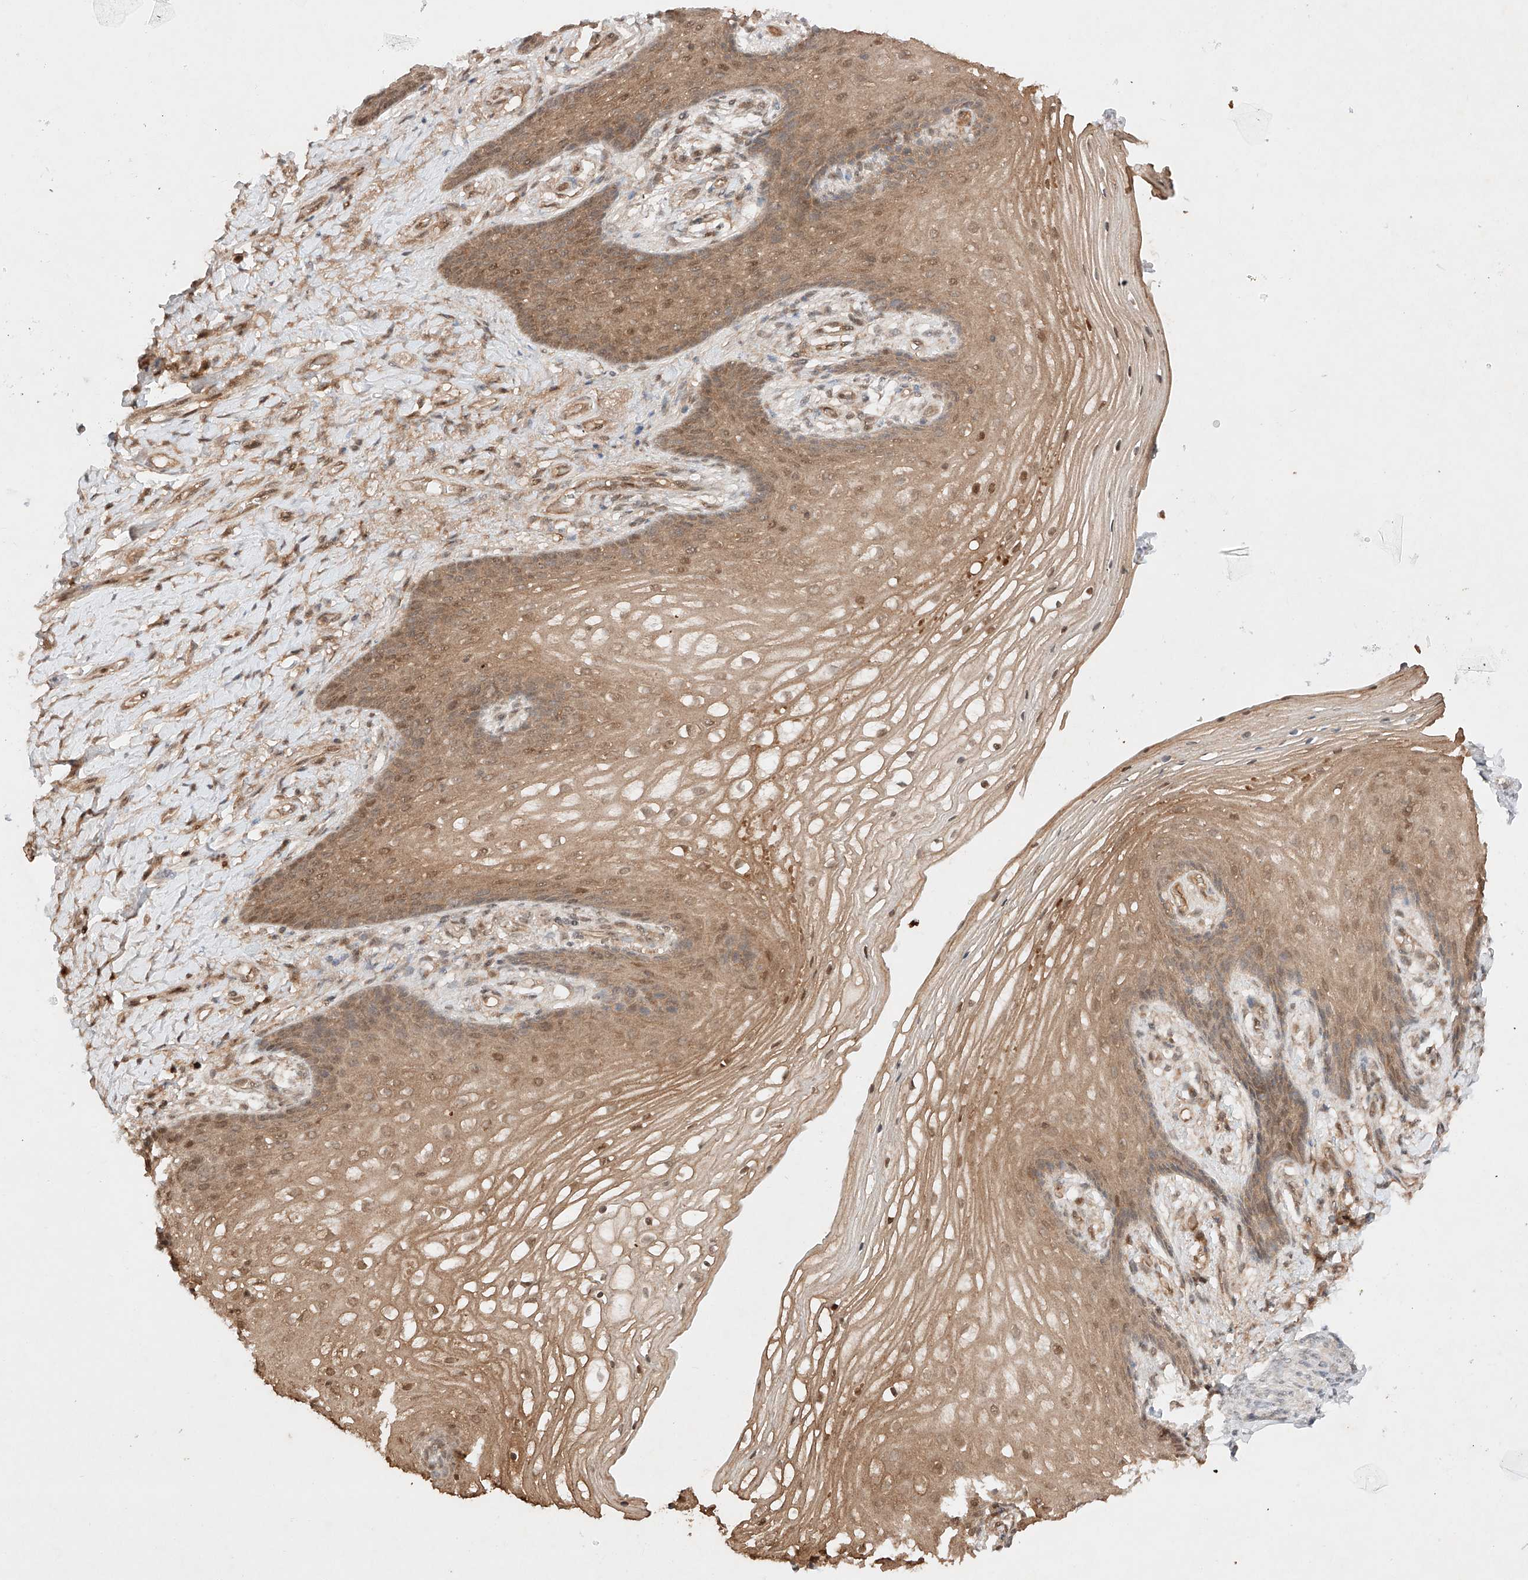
{"staining": {"intensity": "moderate", "quantity": ">75%", "location": "cytoplasmic/membranous,nuclear"}, "tissue": "vagina", "cell_type": "Squamous epithelial cells", "image_type": "normal", "snomed": [{"axis": "morphology", "description": "Normal tissue, NOS"}, {"axis": "topography", "description": "Vagina"}], "caption": "A brown stain shows moderate cytoplasmic/membranous,nuclear positivity of a protein in squamous epithelial cells of unremarkable human vagina. The staining was performed using DAB (3,3'-diaminobenzidine) to visualize the protein expression in brown, while the nuclei were stained in blue with hematoxylin (Magnification: 20x).", "gene": "RNF31", "patient": {"sex": "female", "age": 60}}